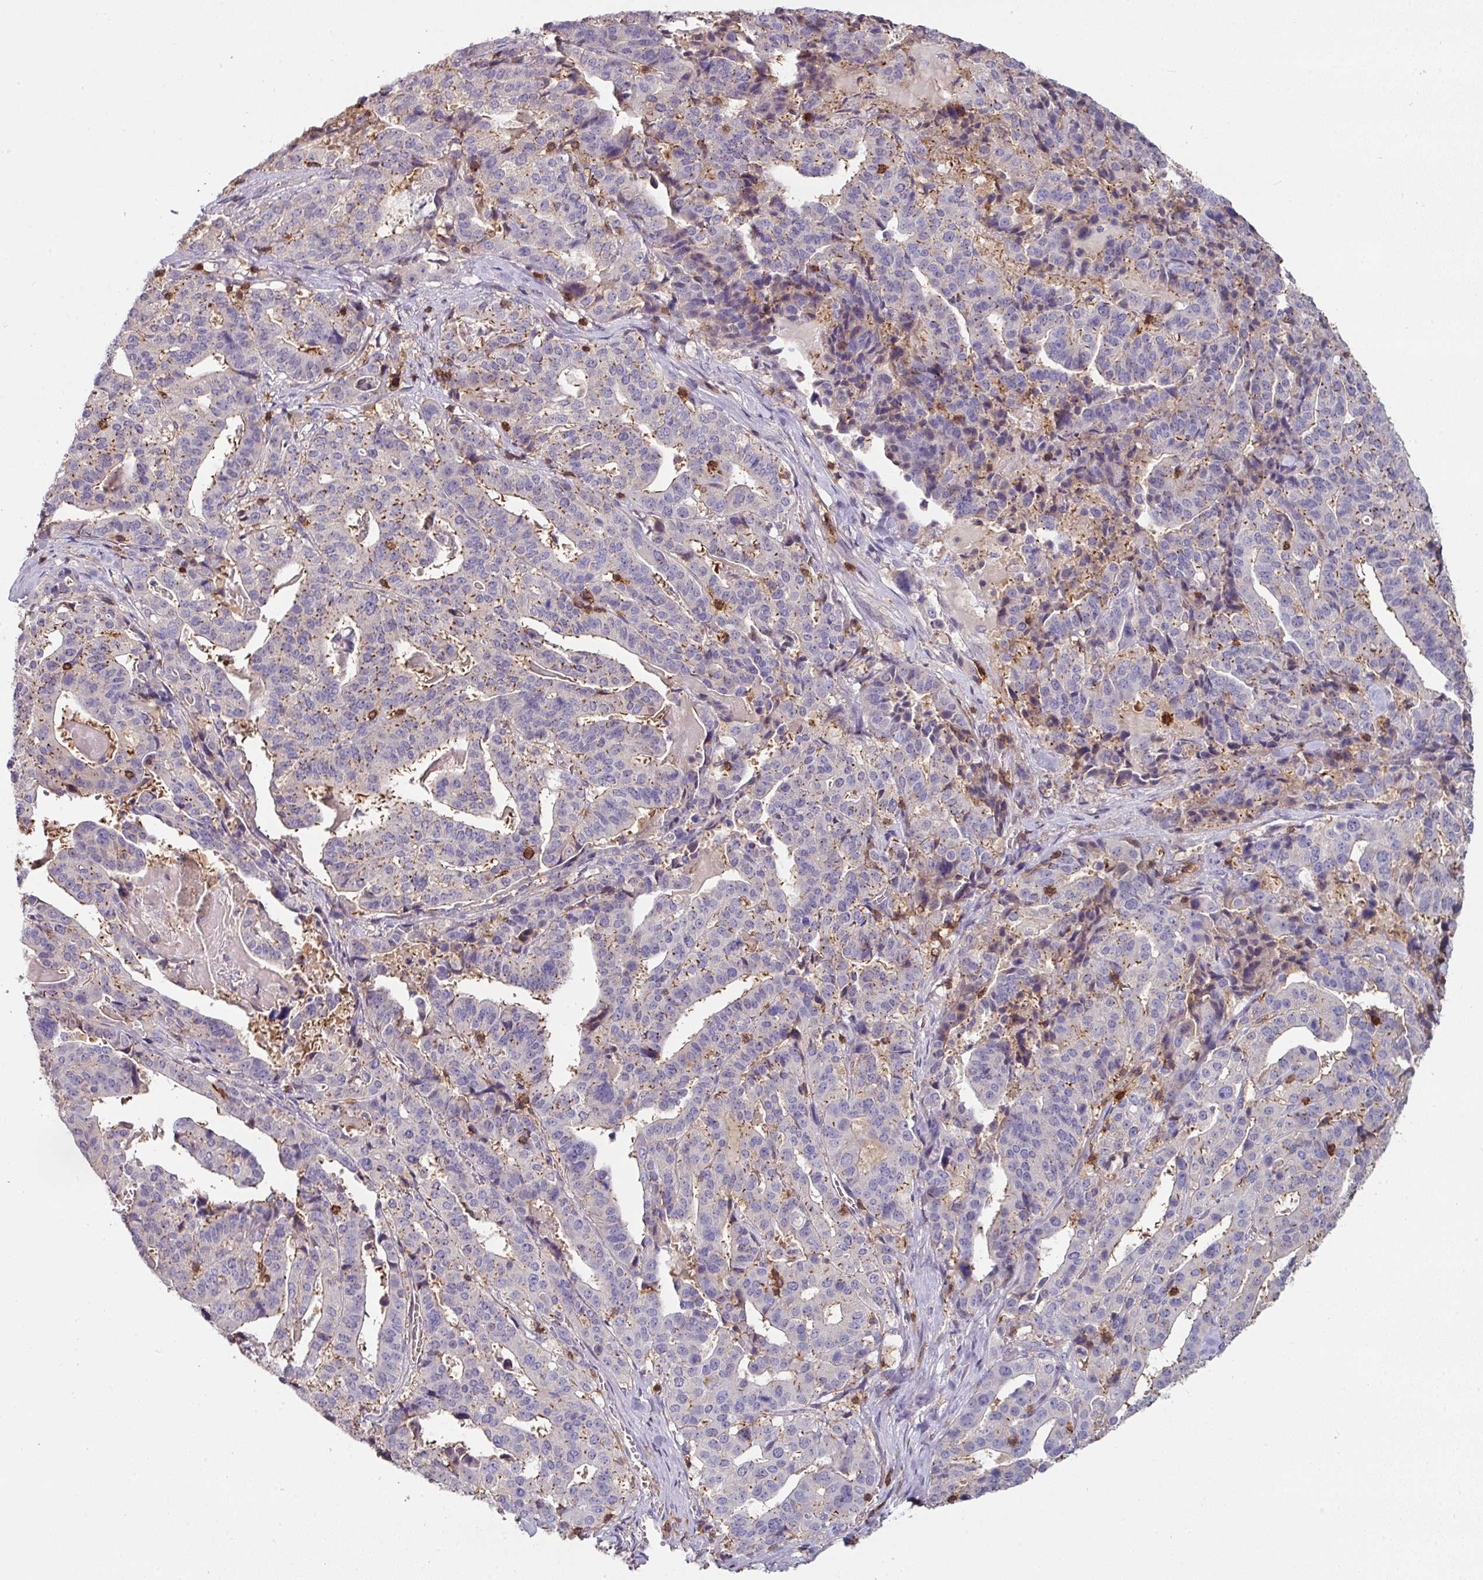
{"staining": {"intensity": "weak", "quantity": "<25%", "location": "cytoplasmic/membranous"}, "tissue": "stomach cancer", "cell_type": "Tumor cells", "image_type": "cancer", "snomed": [{"axis": "morphology", "description": "Adenocarcinoma, NOS"}, {"axis": "topography", "description": "Stomach"}], "caption": "There is no significant staining in tumor cells of stomach cancer.", "gene": "CD3G", "patient": {"sex": "male", "age": 48}}